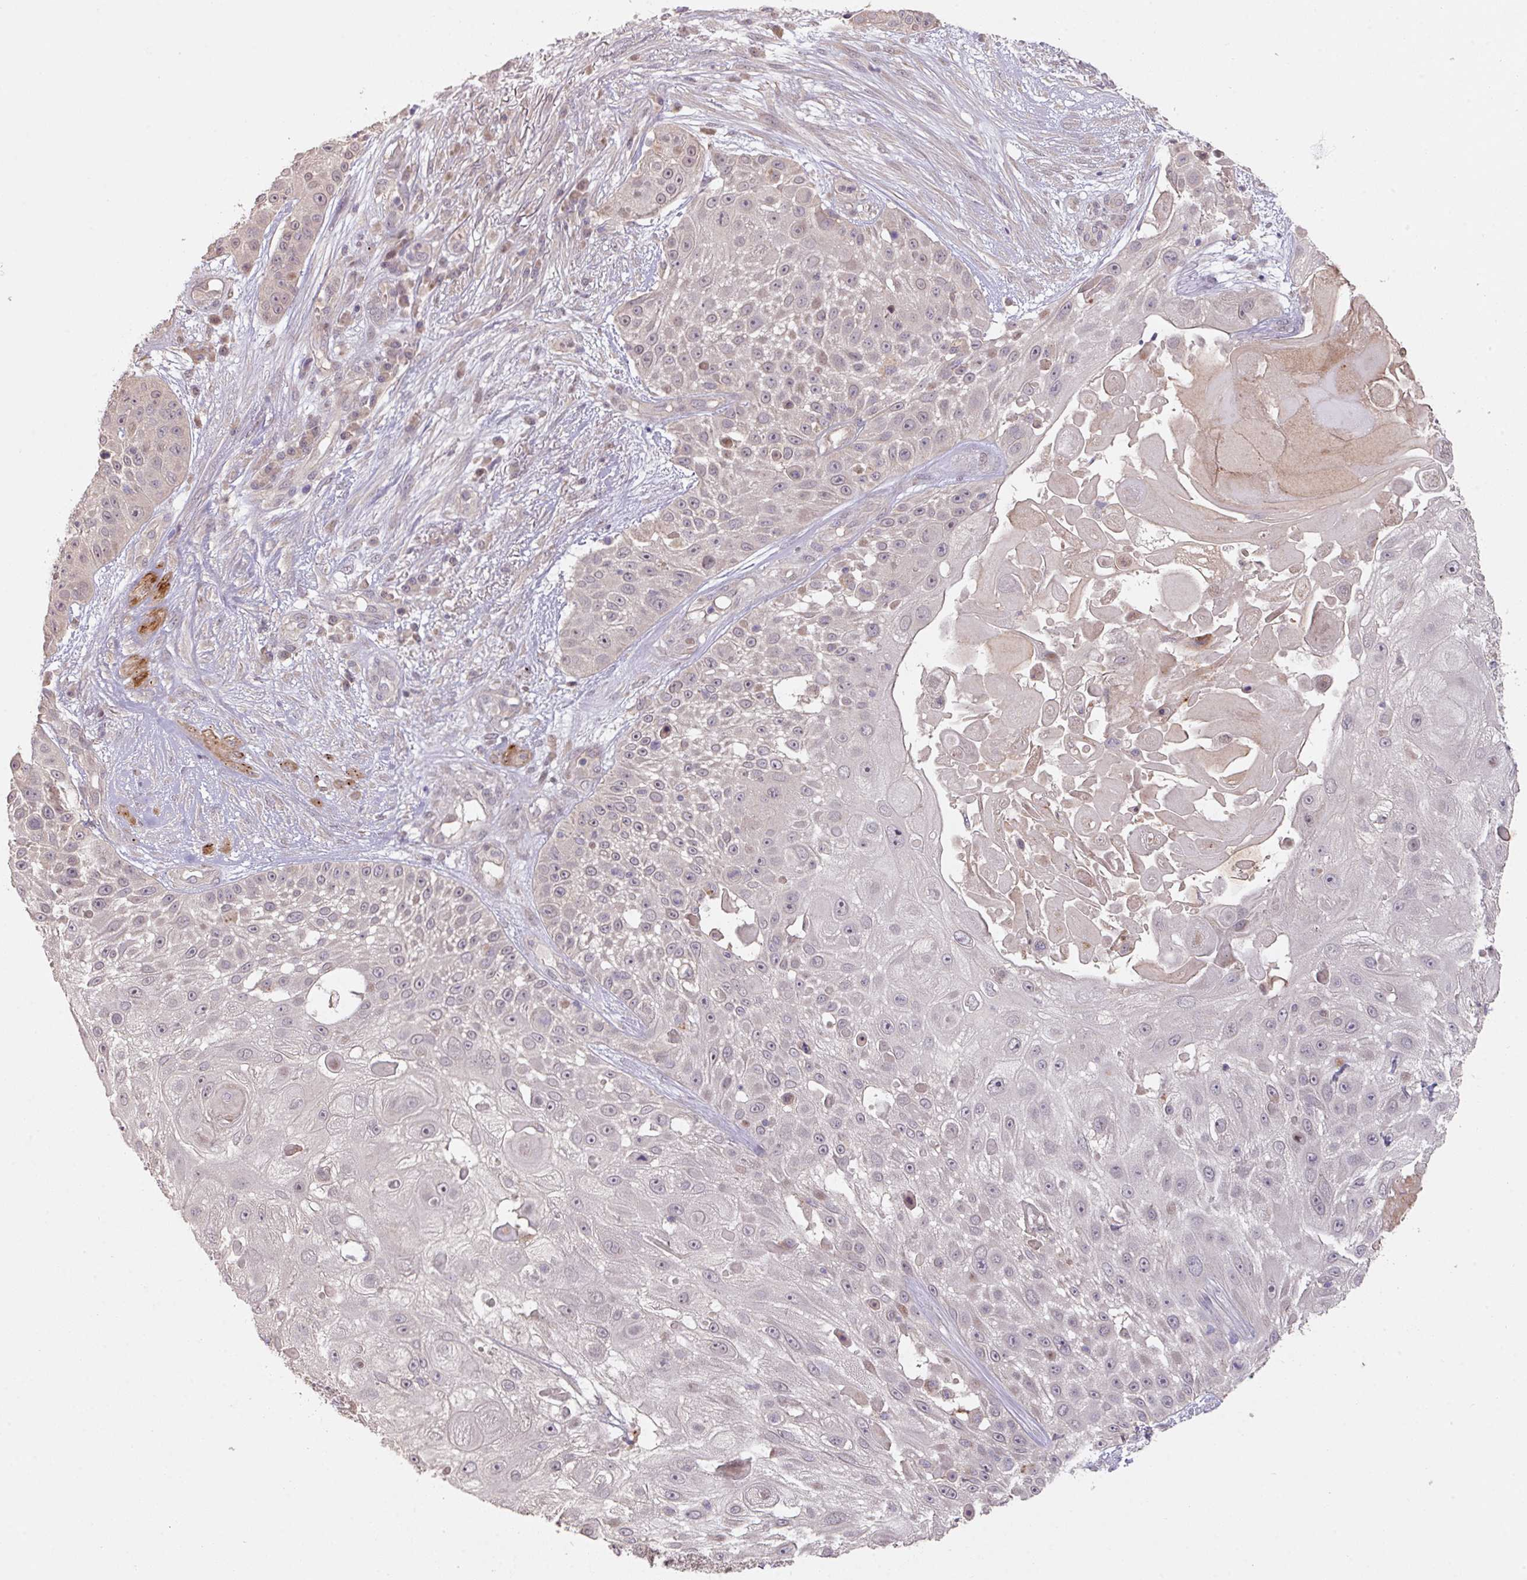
{"staining": {"intensity": "negative", "quantity": "none", "location": "none"}, "tissue": "skin cancer", "cell_type": "Tumor cells", "image_type": "cancer", "snomed": [{"axis": "morphology", "description": "Squamous cell carcinoma, NOS"}, {"axis": "topography", "description": "Skin"}], "caption": "Immunohistochemistry of human skin cancer (squamous cell carcinoma) exhibits no staining in tumor cells.", "gene": "PRADC1", "patient": {"sex": "female", "age": 86}}